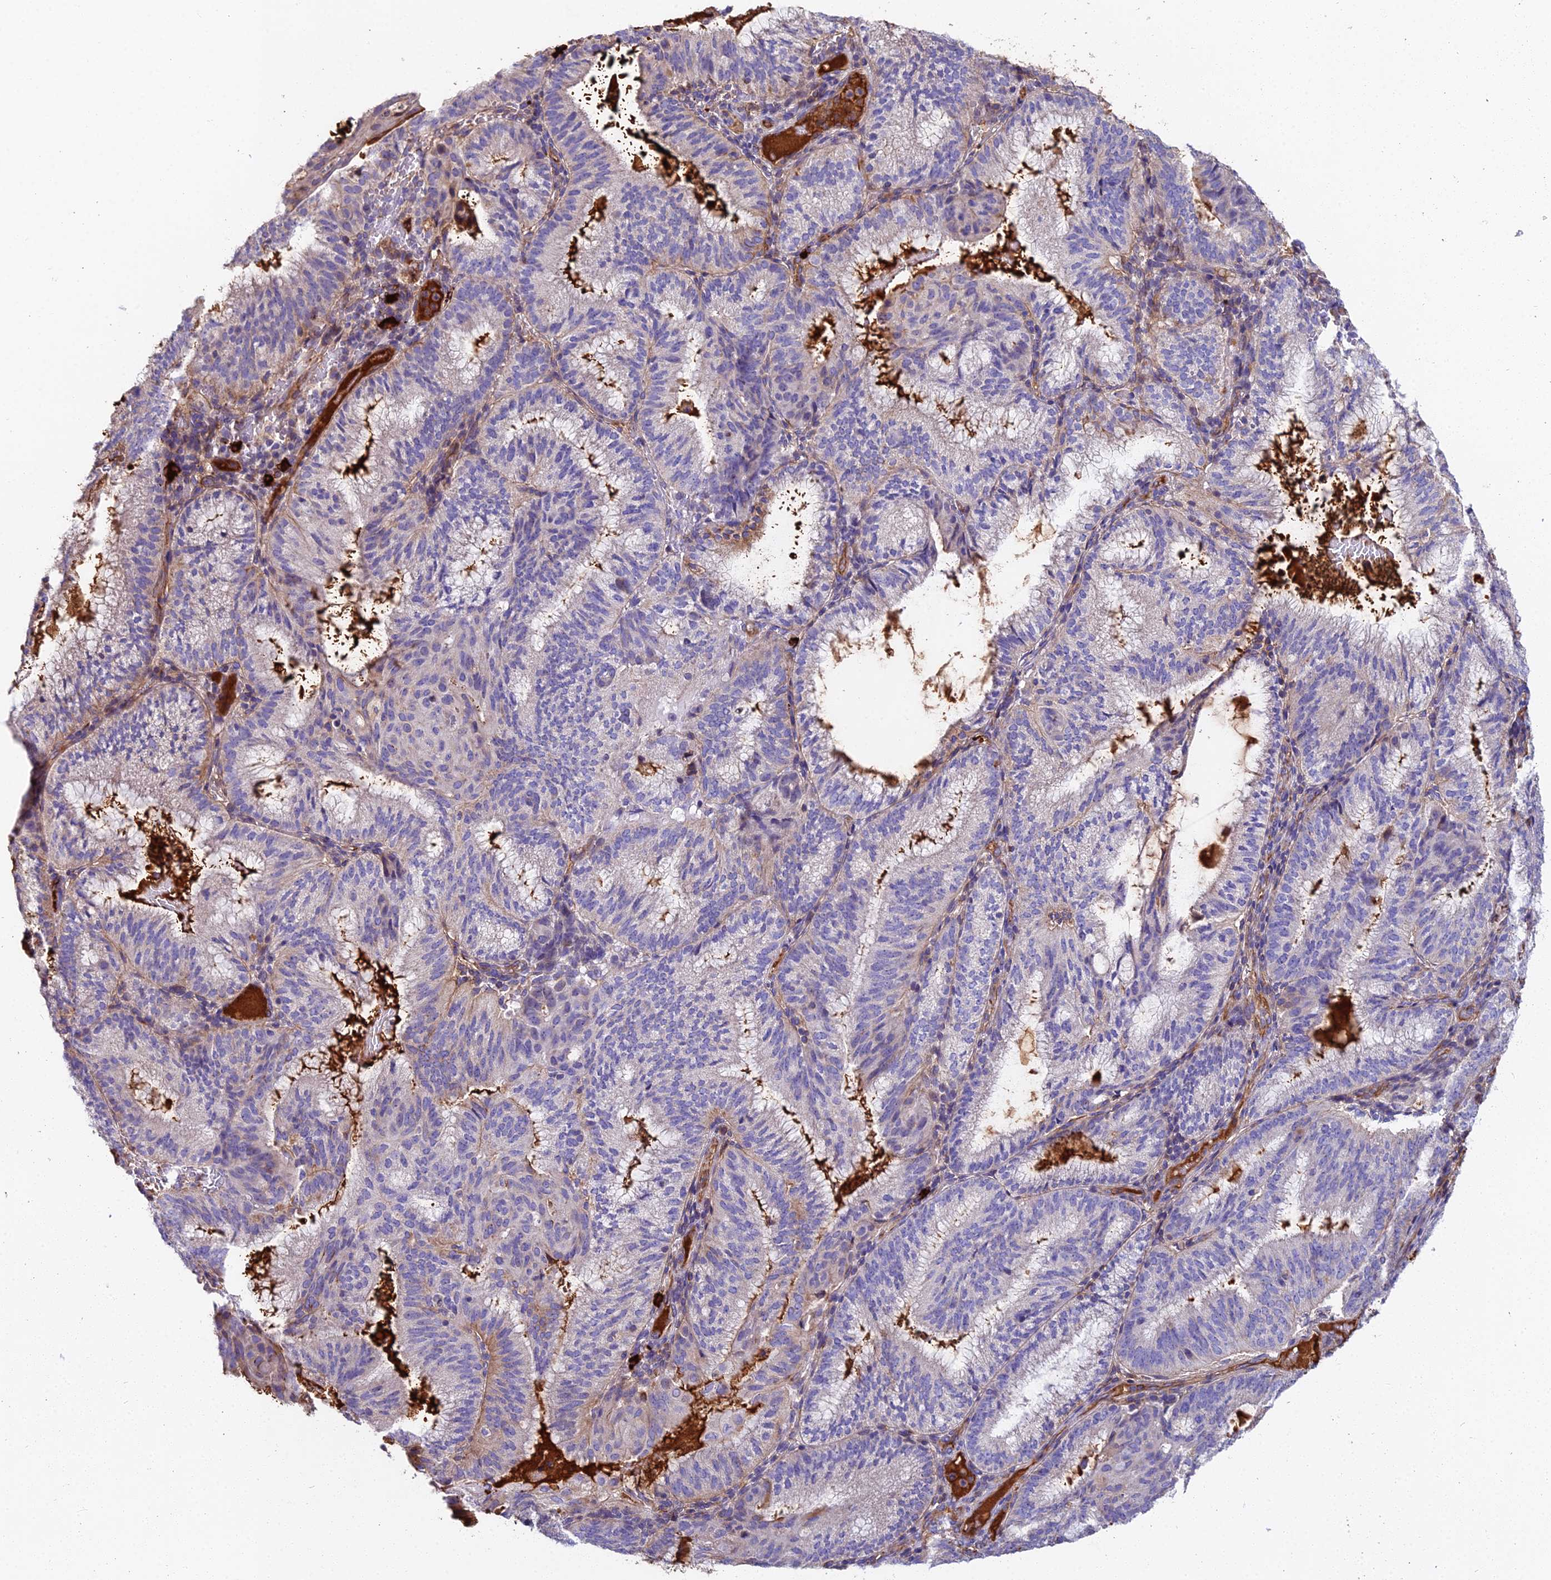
{"staining": {"intensity": "weak", "quantity": "<25%", "location": "cytoplasmic/membranous"}, "tissue": "endometrial cancer", "cell_type": "Tumor cells", "image_type": "cancer", "snomed": [{"axis": "morphology", "description": "Adenocarcinoma, NOS"}, {"axis": "topography", "description": "Endometrium"}], "caption": "Adenocarcinoma (endometrial) stained for a protein using IHC demonstrates no staining tumor cells.", "gene": "BEX4", "patient": {"sex": "female", "age": 49}}